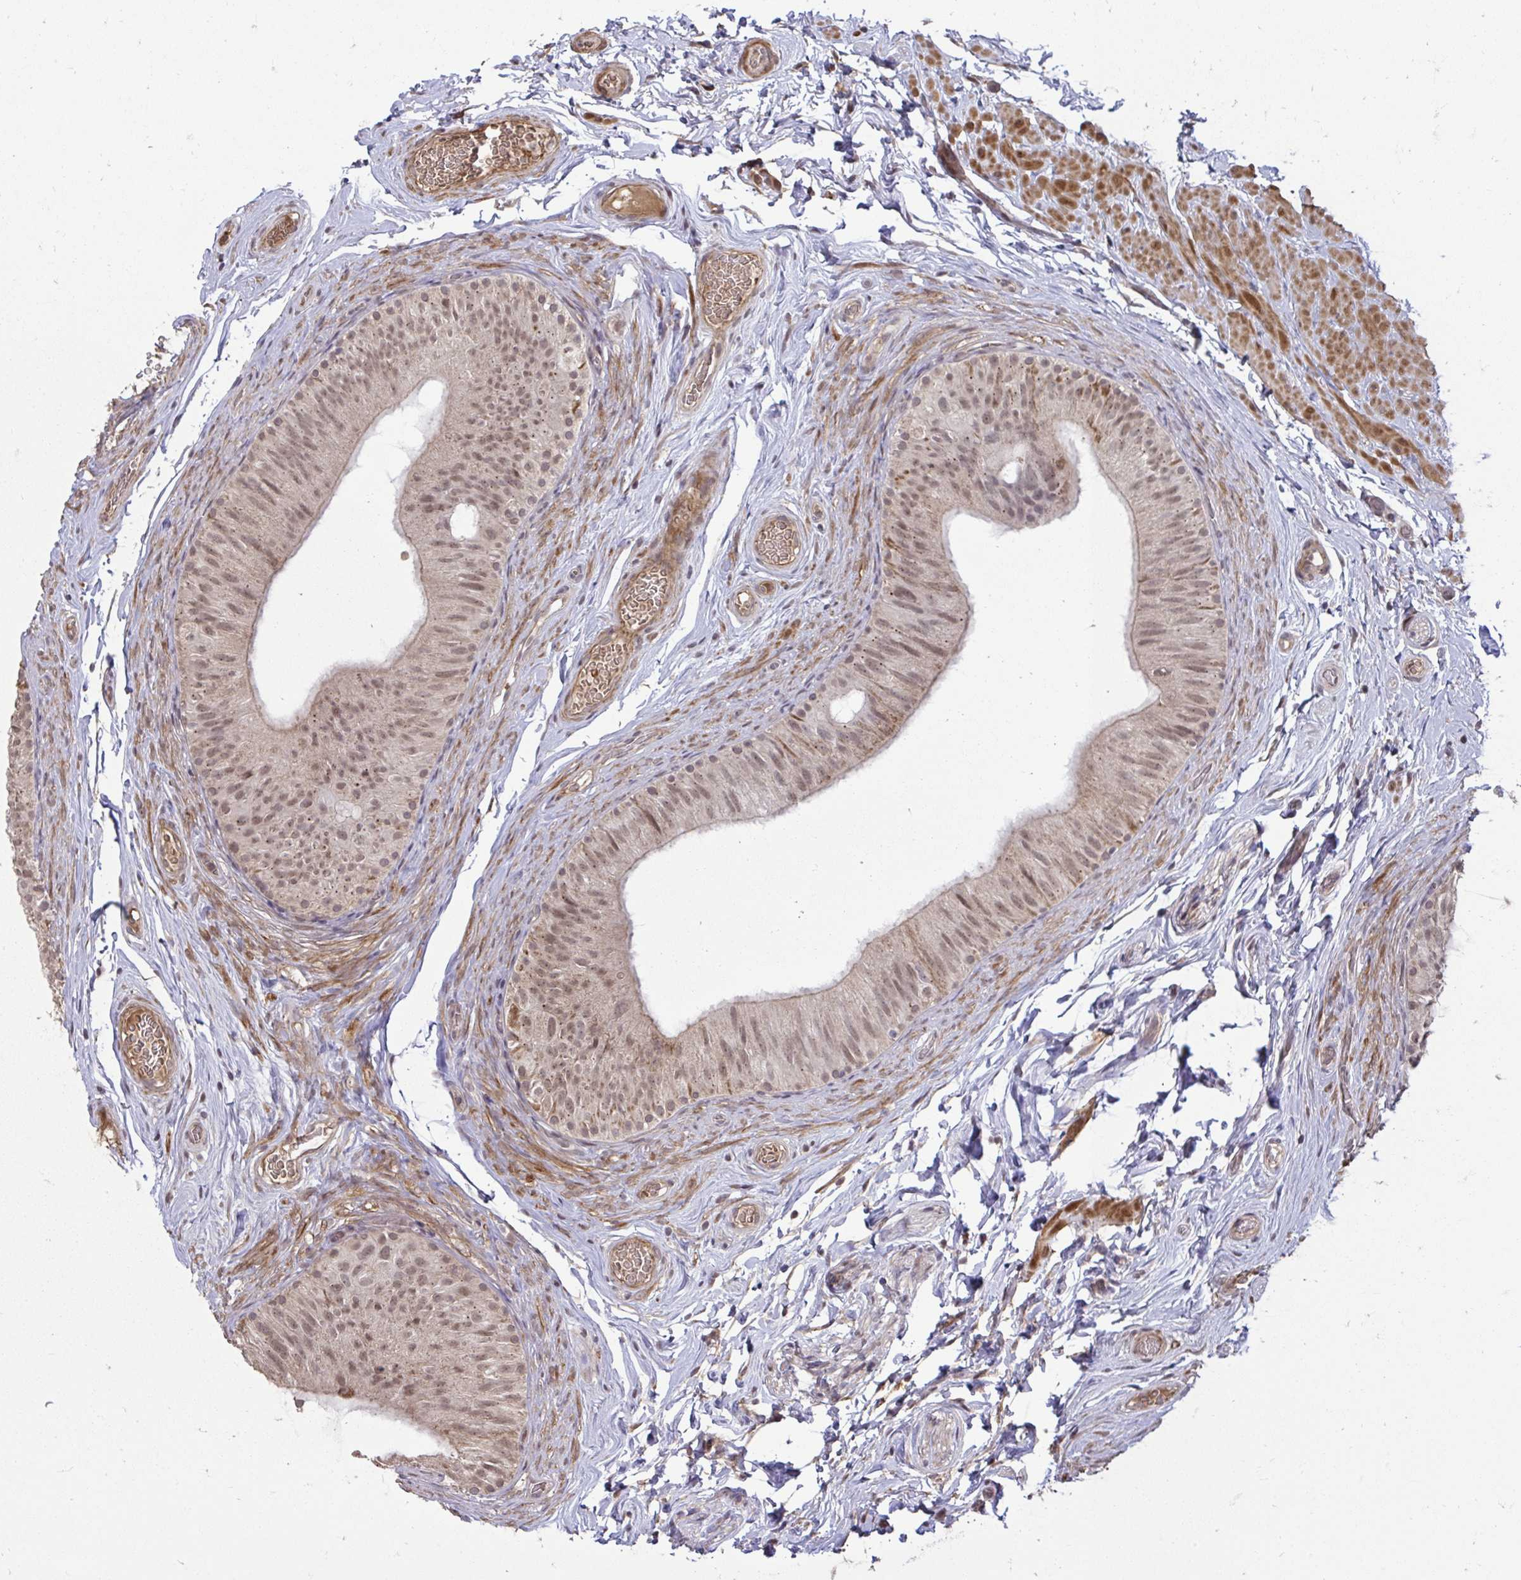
{"staining": {"intensity": "moderate", "quantity": ">75%", "location": "cytoplasmic/membranous,nuclear"}, "tissue": "epididymis", "cell_type": "Glandular cells", "image_type": "normal", "snomed": [{"axis": "morphology", "description": "Normal tissue, NOS"}, {"axis": "topography", "description": "Epididymis, spermatic cord, NOS"}, {"axis": "topography", "description": "Epididymis"}], "caption": "Glandular cells exhibit moderate cytoplasmic/membranous,nuclear expression in approximately >75% of cells in normal epididymis. (Stains: DAB (3,3'-diaminobenzidine) in brown, nuclei in blue, Microscopy: brightfield microscopy at high magnification).", "gene": "ZSCAN9", "patient": {"sex": "male", "age": 31}}